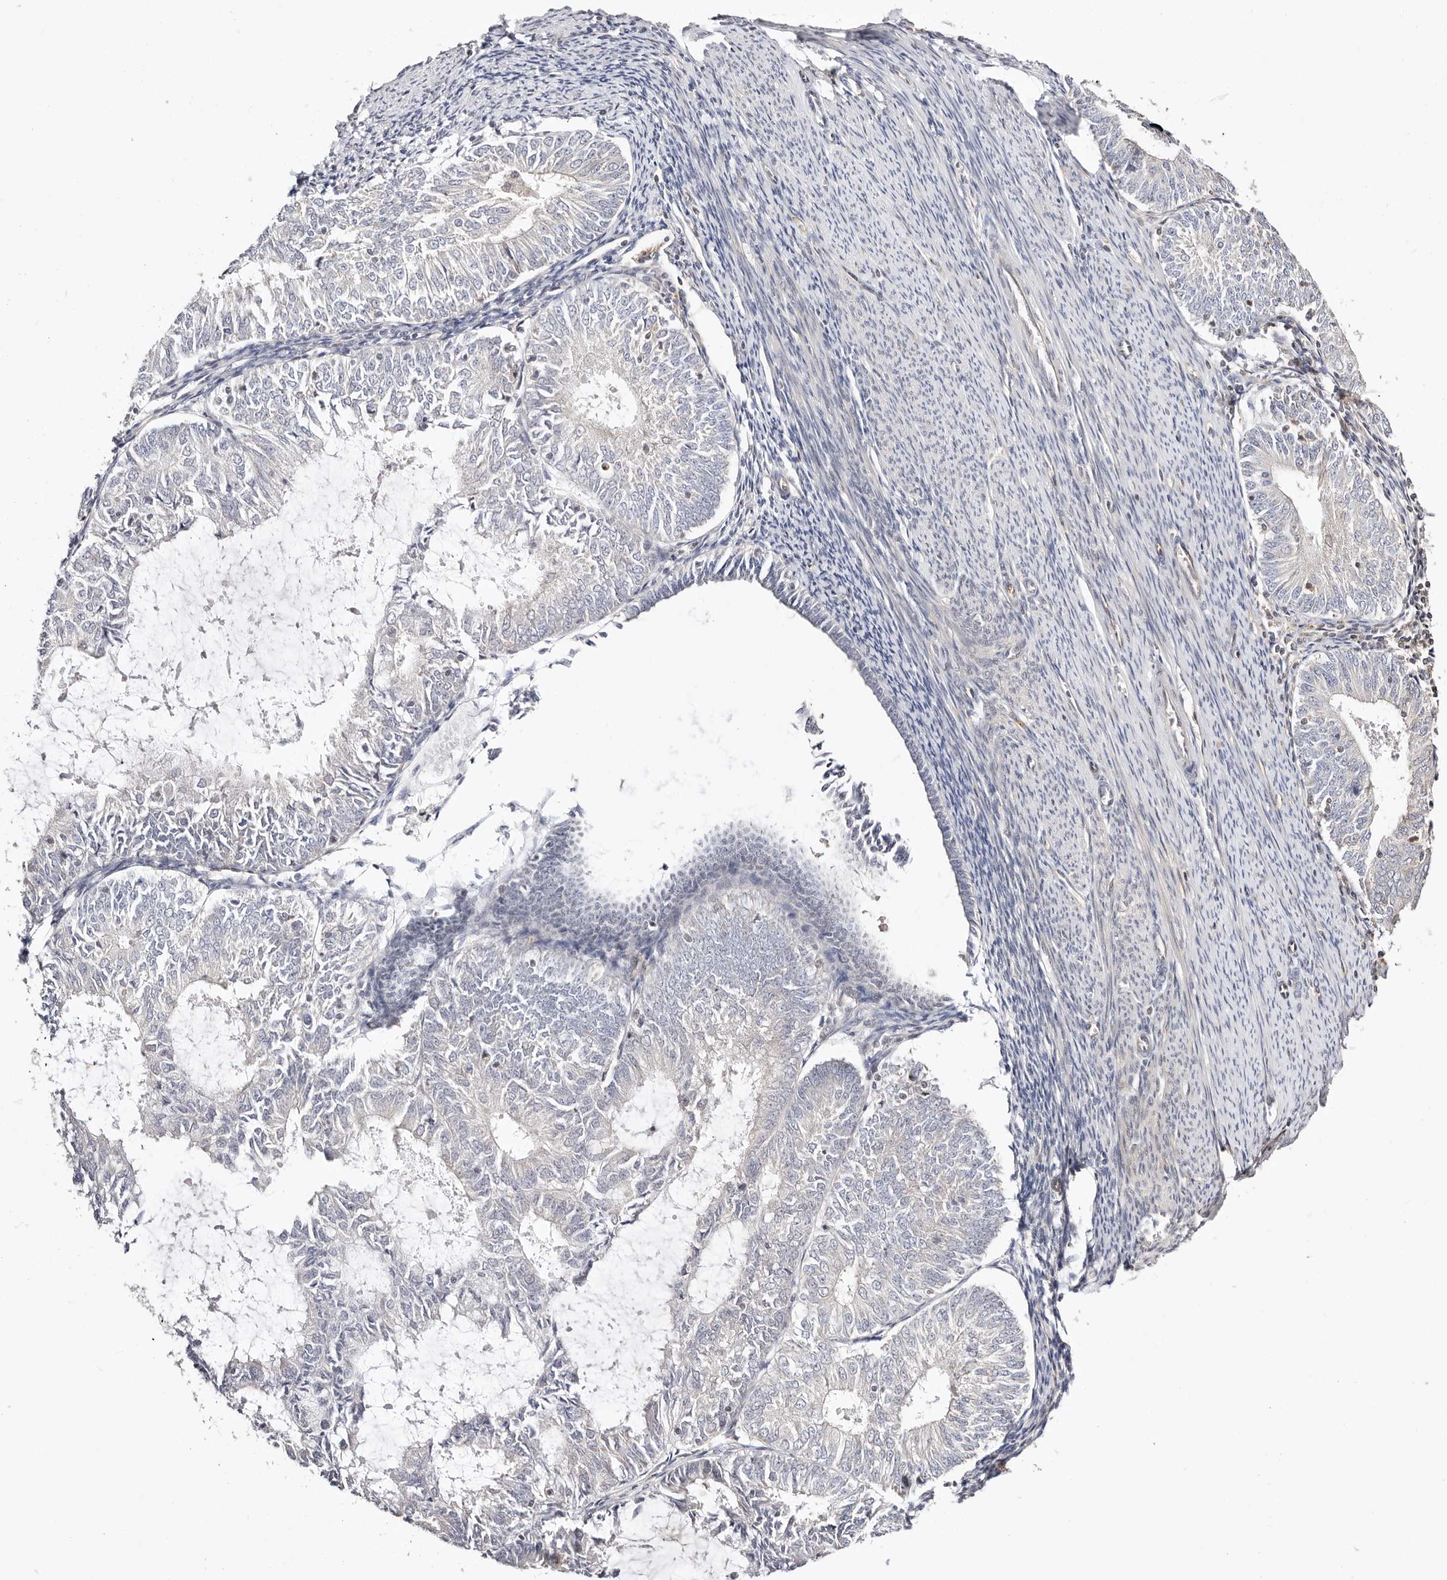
{"staining": {"intensity": "negative", "quantity": "none", "location": "none"}, "tissue": "endometrial cancer", "cell_type": "Tumor cells", "image_type": "cancer", "snomed": [{"axis": "morphology", "description": "Adenocarcinoma, NOS"}, {"axis": "topography", "description": "Endometrium"}], "caption": "Immunohistochemical staining of endometrial adenocarcinoma shows no significant expression in tumor cells.", "gene": "STAT5A", "patient": {"sex": "female", "age": 57}}